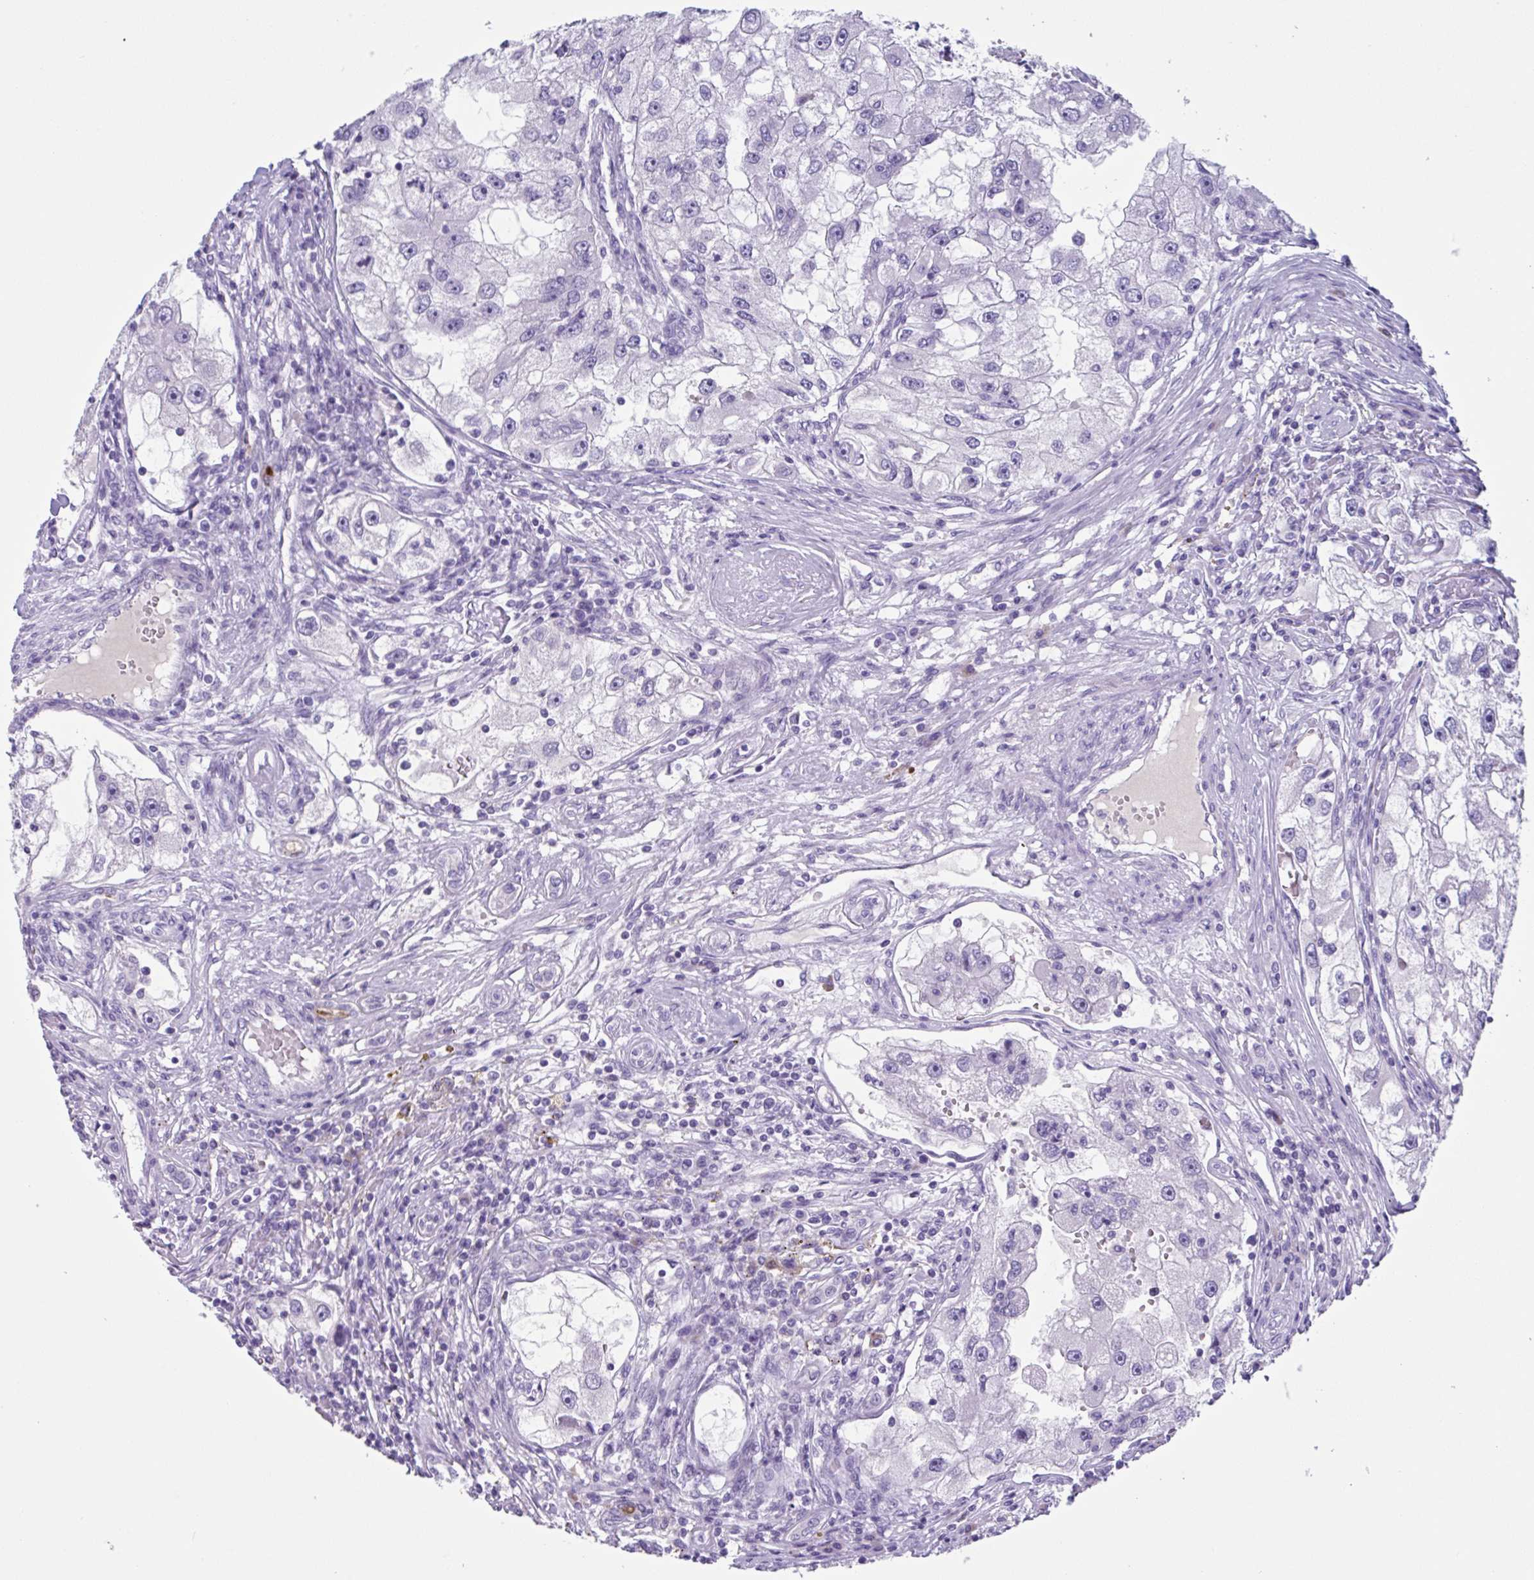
{"staining": {"intensity": "negative", "quantity": "none", "location": "none"}, "tissue": "renal cancer", "cell_type": "Tumor cells", "image_type": "cancer", "snomed": [{"axis": "morphology", "description": "Adenocarcinoma, NOS"}, {"axis": "topography", "description": "Kidney"}], "caption": "This is an immunohistochemistry micrograph of renal cancer. There is no positivity in tumor cells.", "gene": "USP35", "patient": {"sex": "male", "age": 63}}